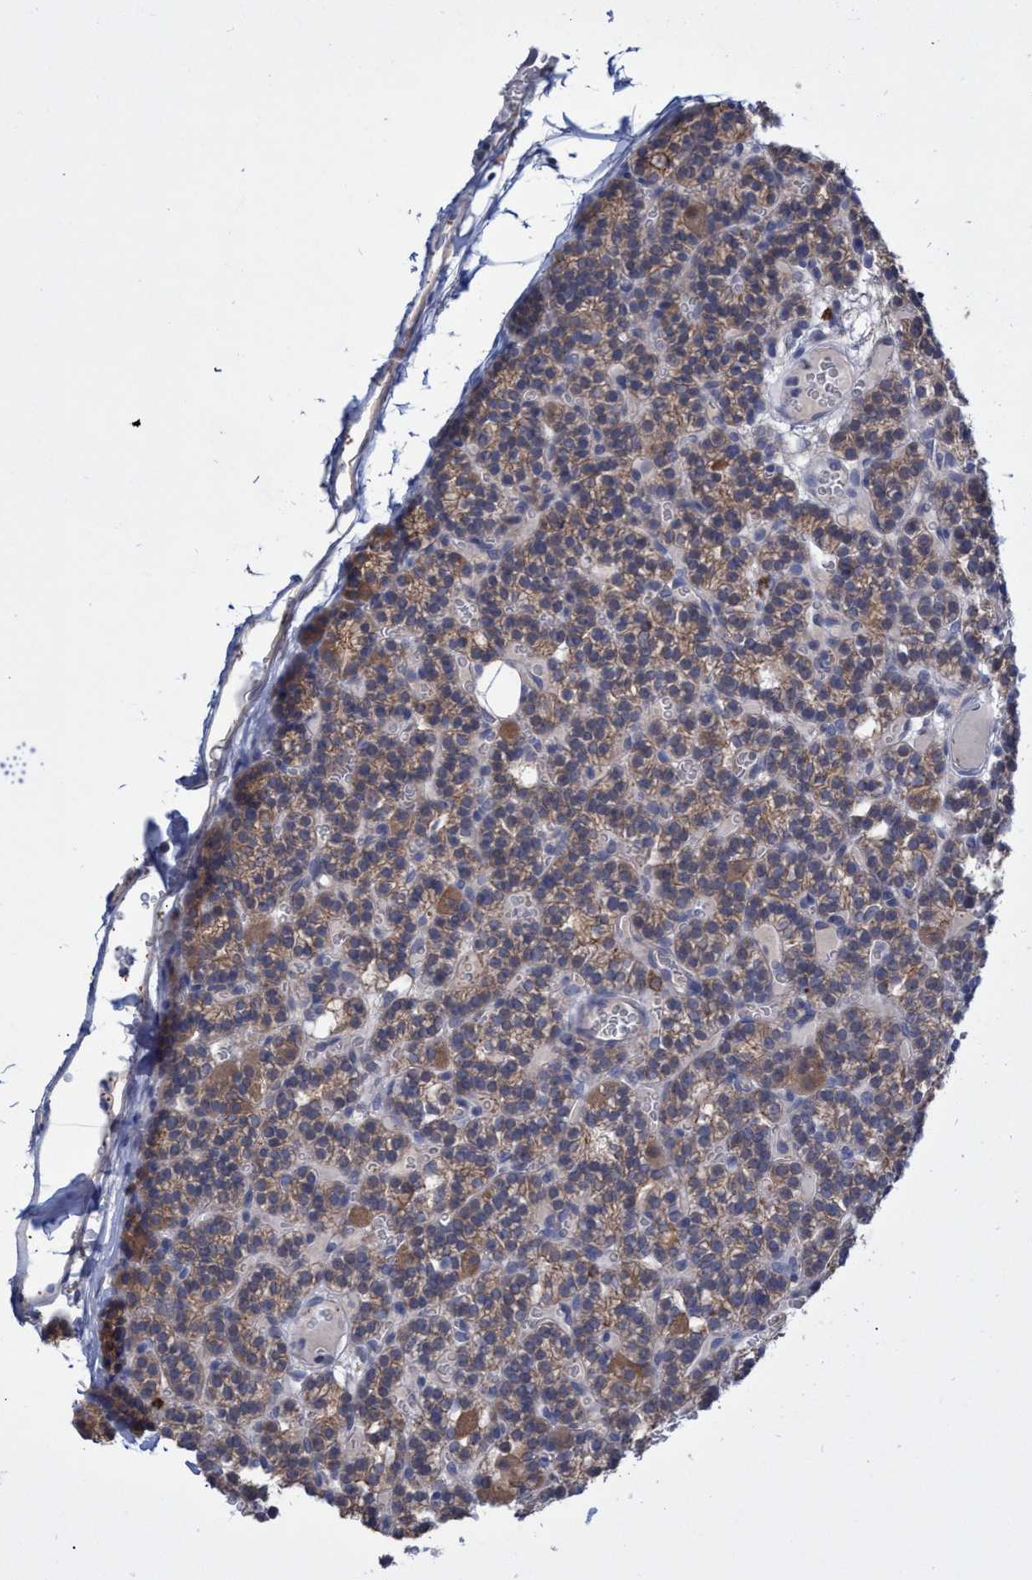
{"staining": {"intensity": "weak", "quantity": ">75%", "location": "cytoplasmic/membranous"}, "tissue": "parathyroid gland", "cell_type": "Glandular cells", "image_type": "normal", "snomed": [{"axis": "morphology", "description": "Normal tissue, NOS"}, {"axis": "morphology", "description": "Adenoma, NOS"}, {"axis": "topography", "description": "Parathyroid gland"}], "caption": "A histopathology image of parathyroid gland stained for a protein displays weak cytoplasmic/membranous brown staining in glandular cells.", "gene": "SVEP1", "patient": {"sex": "female", "age": 58}}